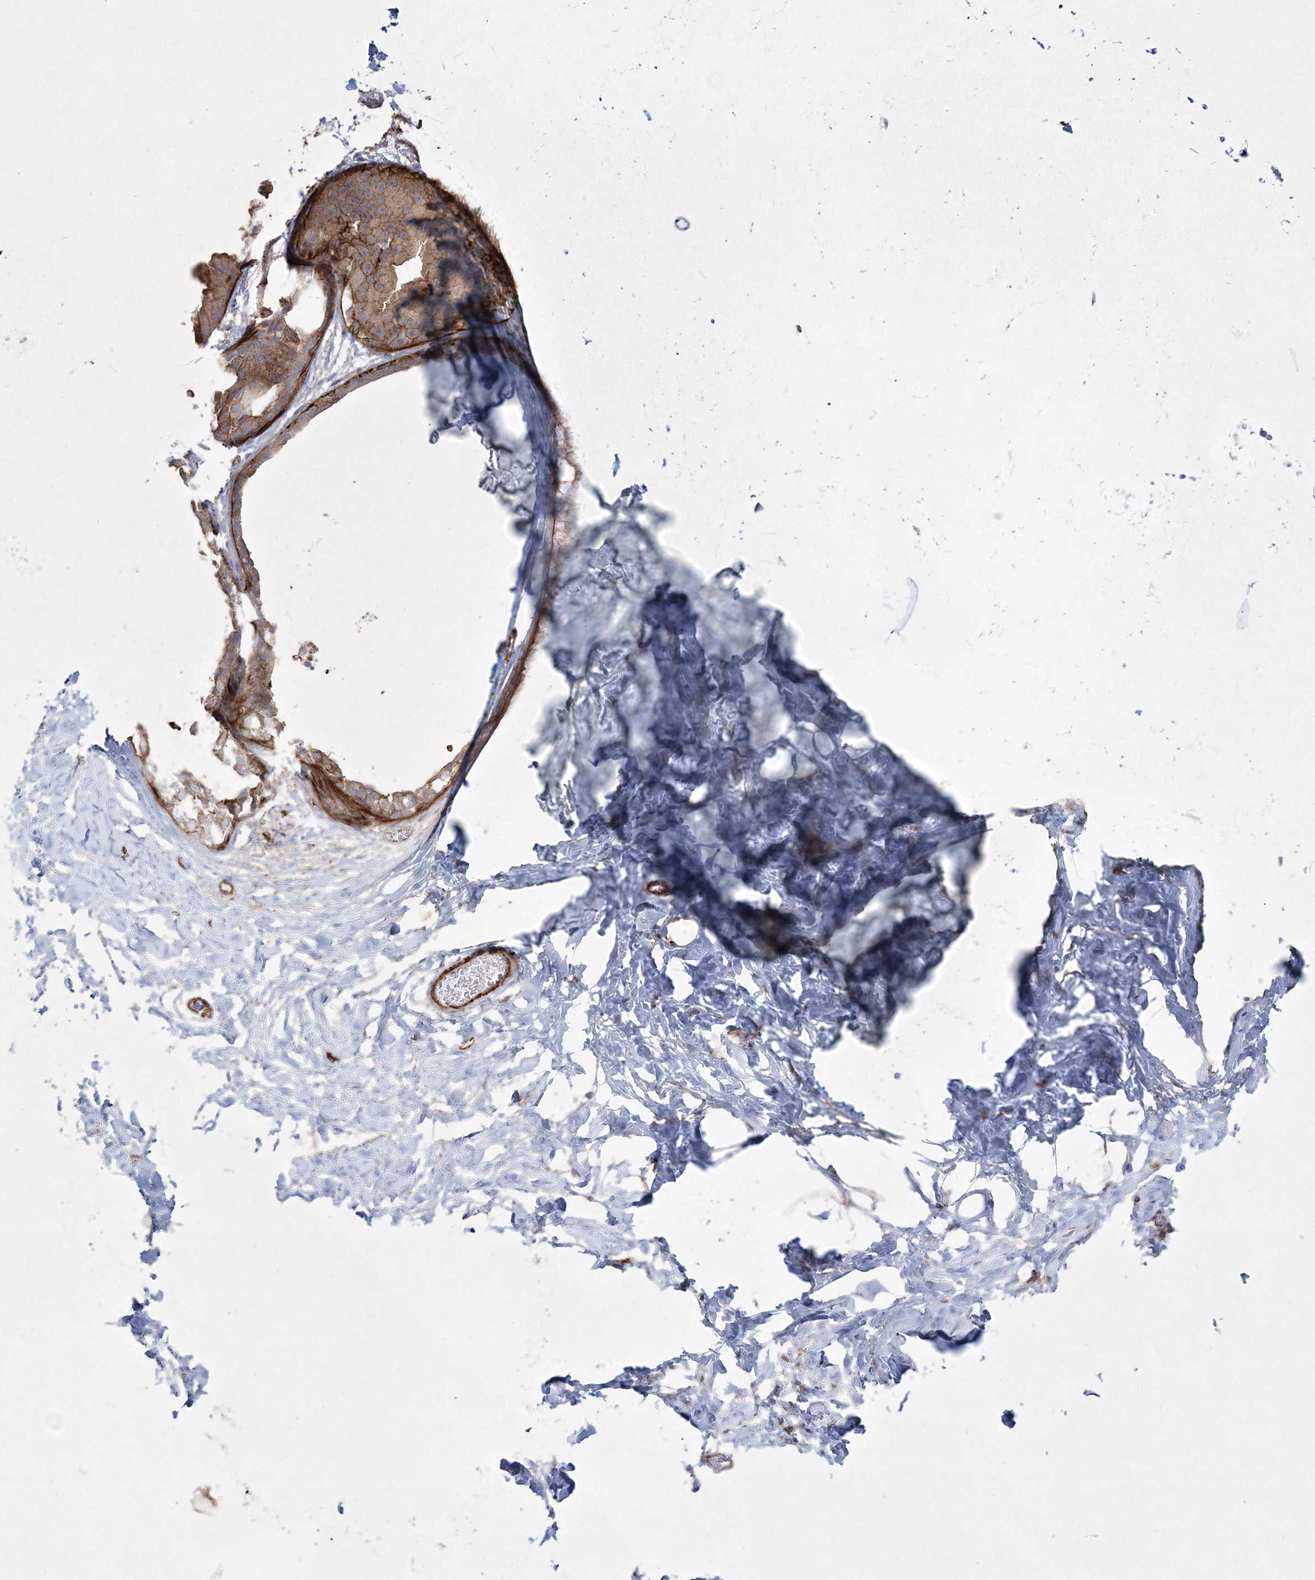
{"staining": {"intensity": "moderate", "quantity": ">75%", "location": "cytoplasmic/membranous"}, "tissue": "adipose tissue", "cell_type": "Adipocytes", "image_type": "normal", "snomed": [{"axis": "morphology", "description": "Normal tissue, NOS"}, {"axis": "morphology", "description": "Fibrosis, NOS"}, {"axis": "topography", "description": "Breast"}, {"axis": "topography", "description": "Adipose tissue"}], "caption": "This photomicrograph displays benign adipose tissue stained with immunohistochemistry (IHC) to label a protein in brown. The cytoplasmic/membranous of adipocytes show moderate positivity for the protein. Nuclei are counter-stained blue.", "gene": "RICTOR", "patient": {"sex": "female", "age": 39}}